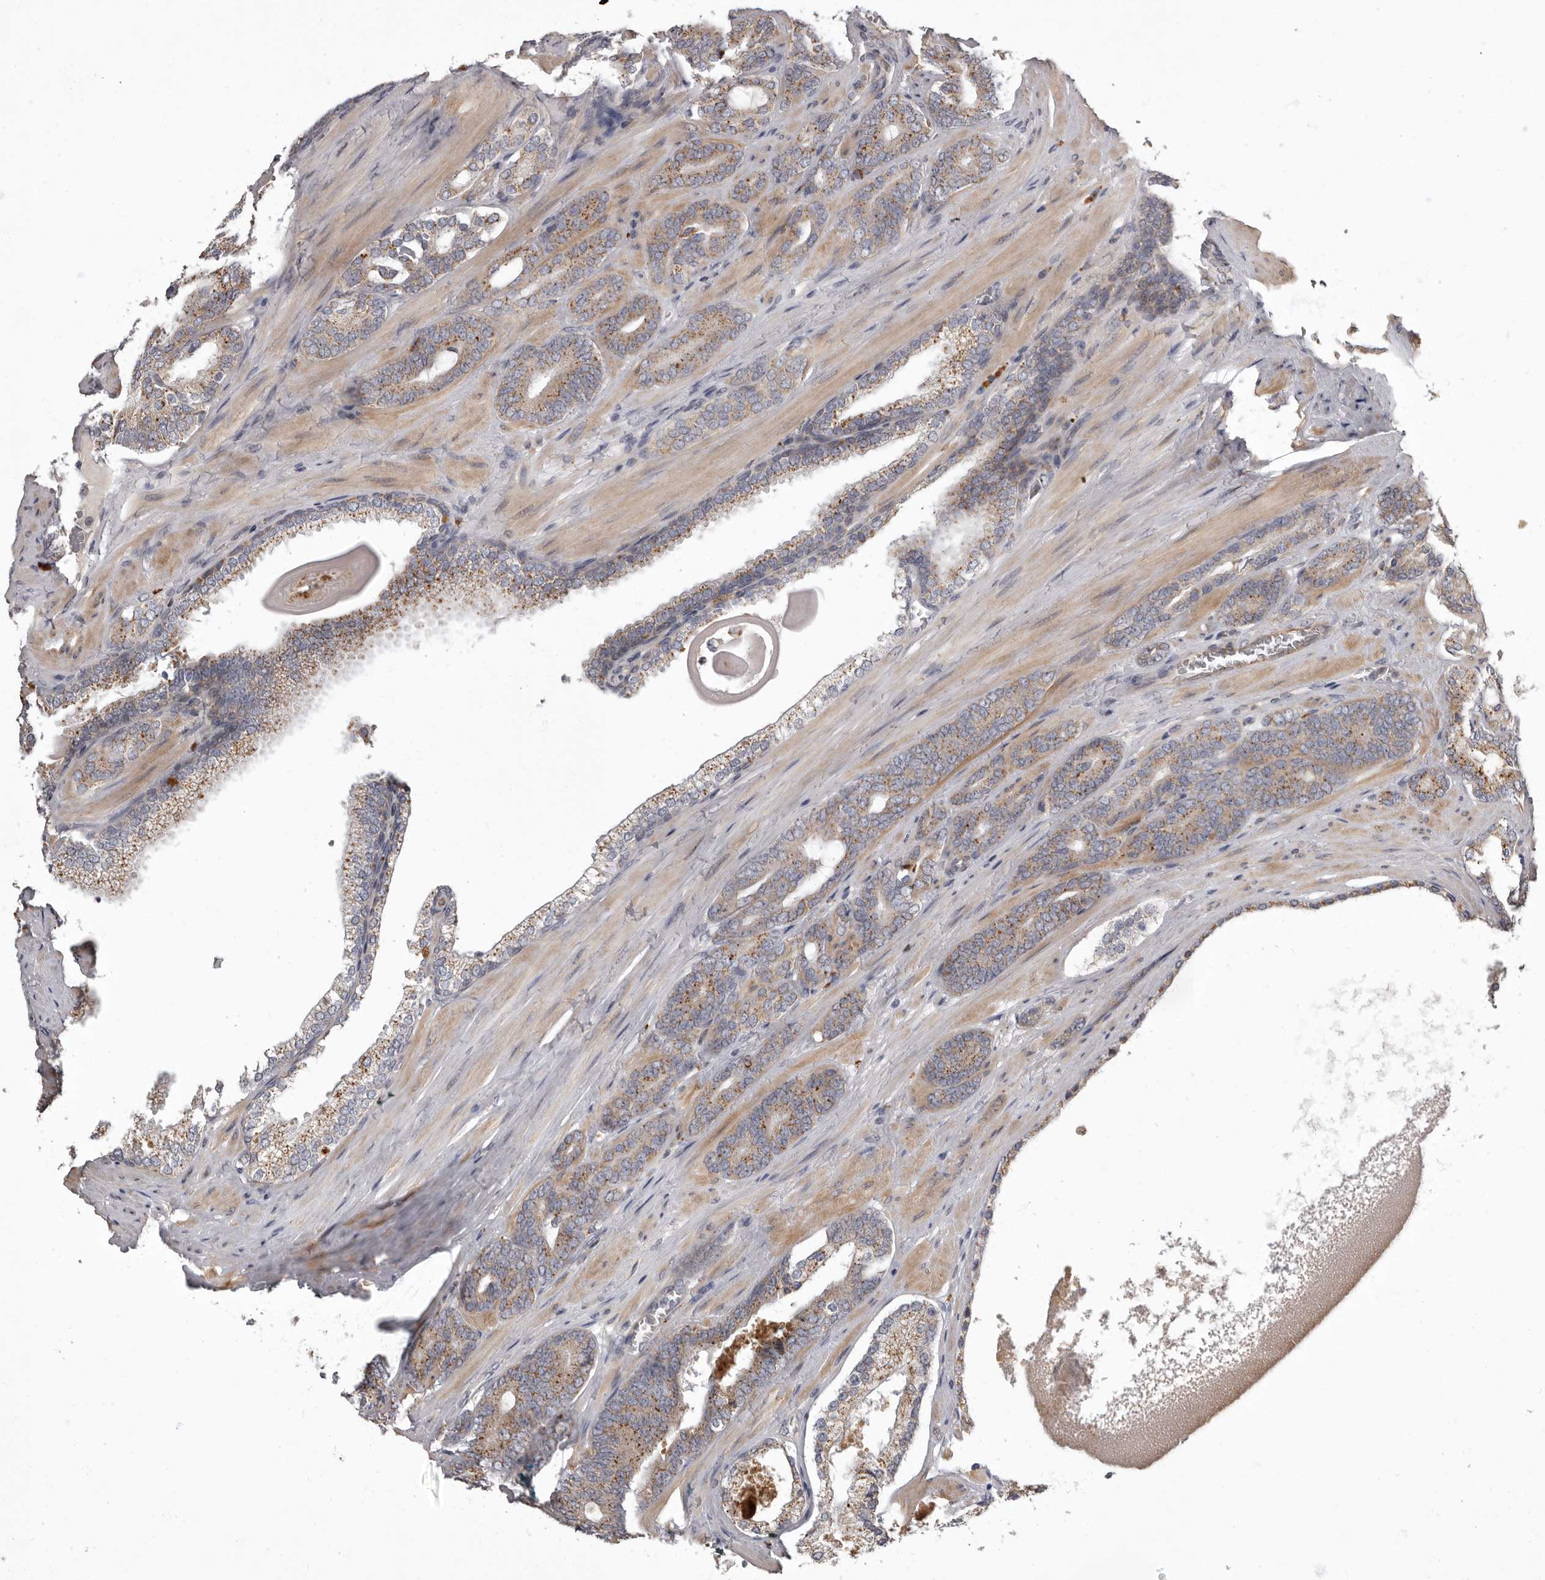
{"staining": {"intensity": "moderate", "quantity": "25%-75%", "location": "cytoplasmic/membranous"}, "tissue": "prostate cancer", "cell_type": "Tumor cells", "image_type": "cancer", "snomed": [{"axis": "morphology", "description": "Adenocarcinoma, Low grade"}, {"axis": "topography", "description": "Prostate"}], "caption": "Adenocarcinoma (low-grade) (prostate) stained for a protein displays moderate cytoplasmic/membranous positivity in tumor cells.", "gene": "ADCY2", "patient": {"sex": "male", "age": 63}}